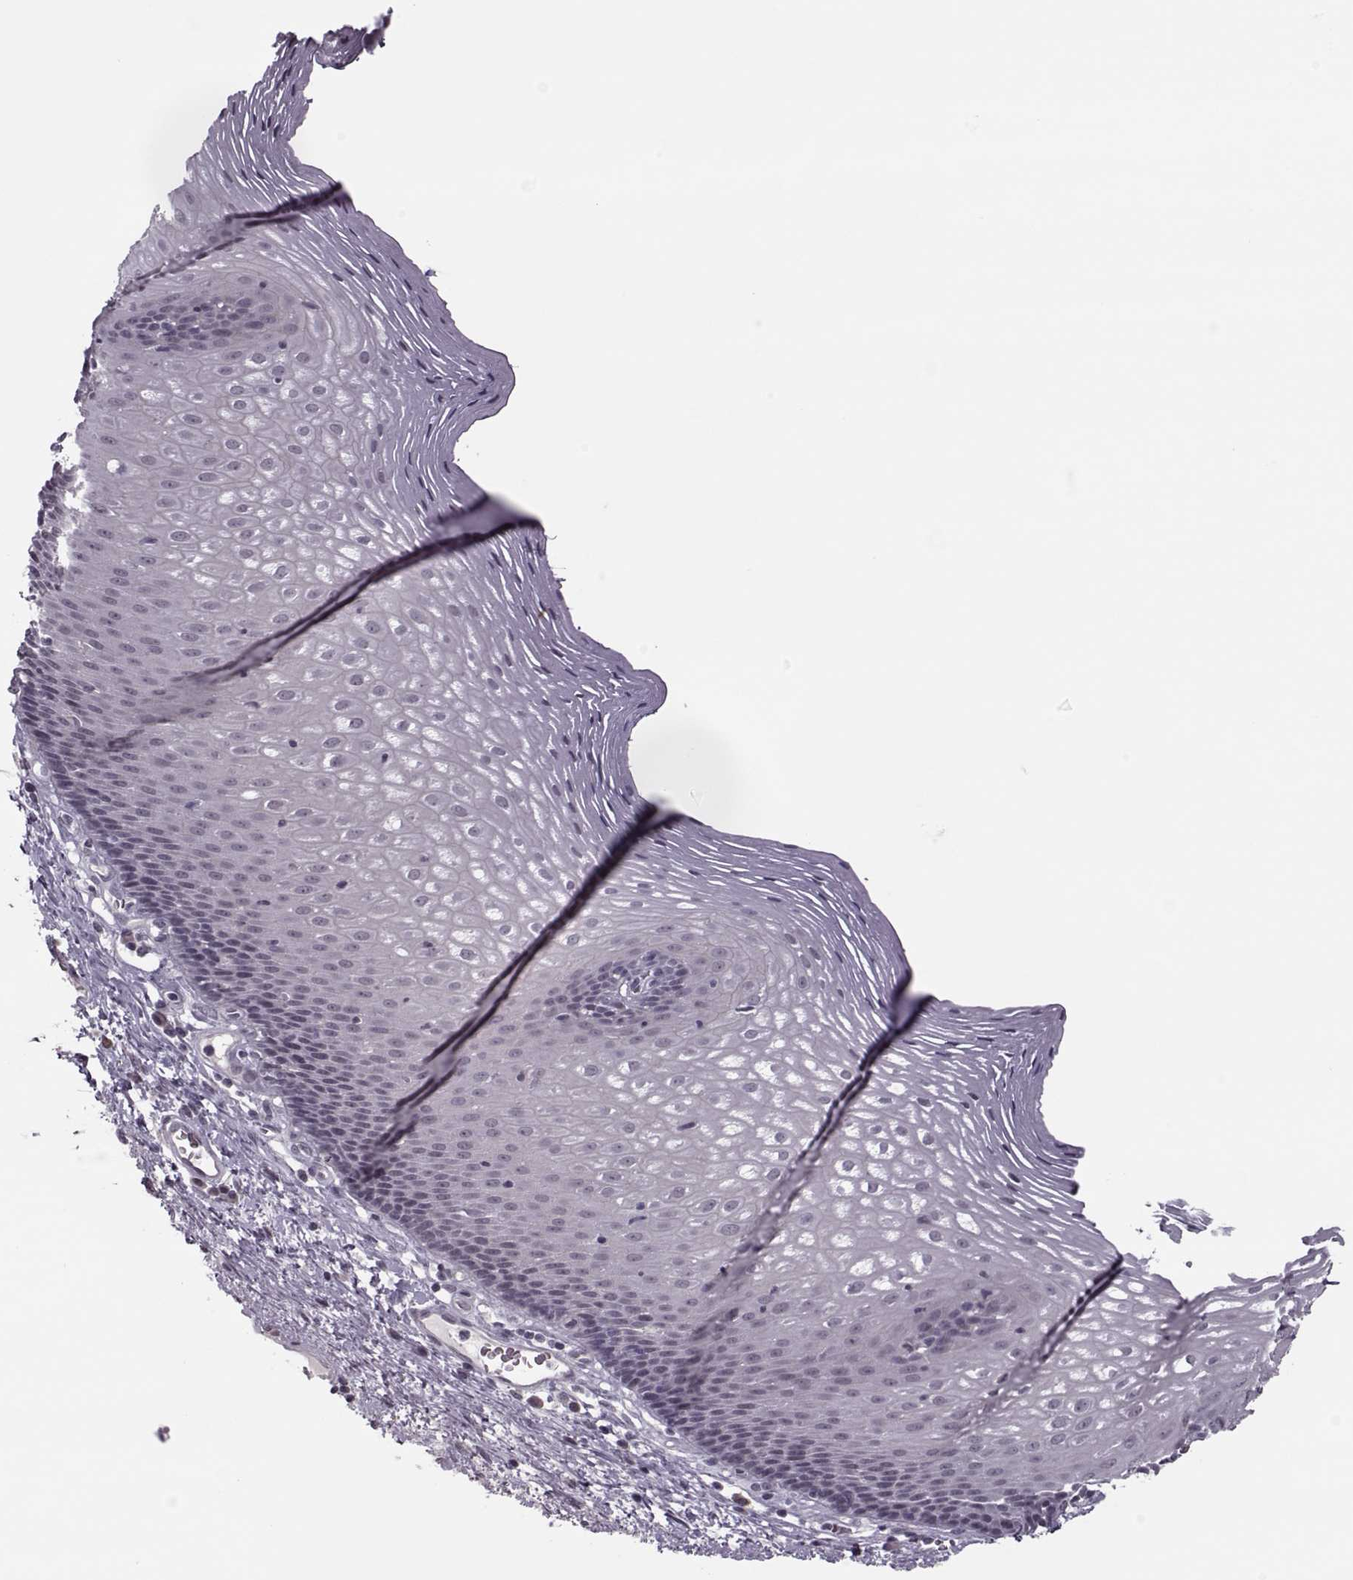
{"staining": {"intensity": "negative", "quantity": "none", "location": "none"}, "tissue": "esophagus", "cell_type": "Squamous epithelial cells", "image_type": "normal", "snomed": [{"axis": "morphology", "description": "Normal tissue, NOS"}, {"axis": "topography", "description": "Esophagus"}], "caption": "Immunohistochemistry image of normal esophagus stained for a protein (brown), which displays no expression in squamous epithelial cells.", "gene": "LIN28A", "patient": {"sex": "male", "age": 76}}